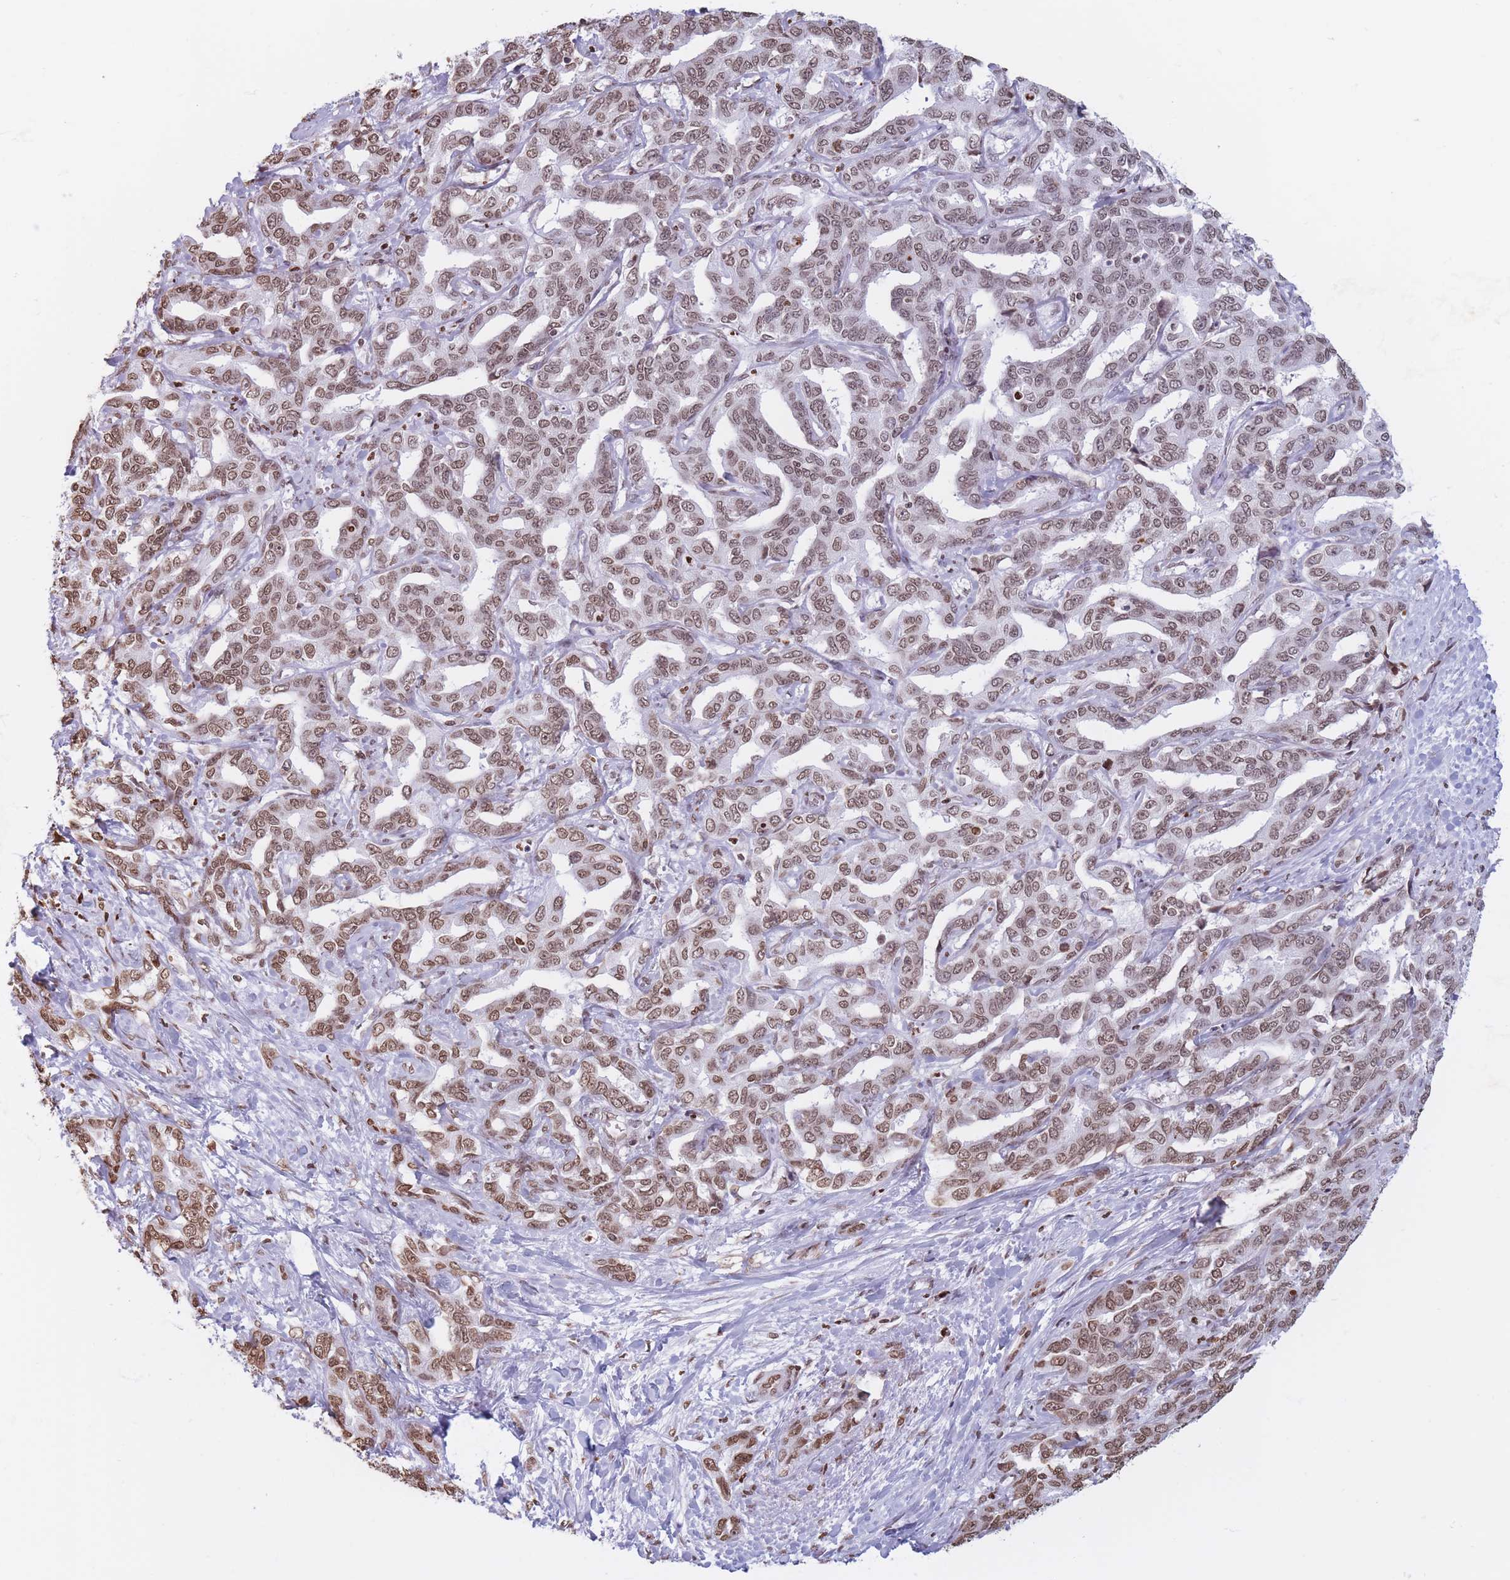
{"staining": {"intensity": "moderate", "quantity": ">75%", "location": "nuclear"}, "tissue": "liver cancer", "cell_type": "Tumor cells", "image_type": "cancer", "snomed": [{"axis": "morphology", "description": "Cholangiocarcinoma"}, {"axis": "topography", "description": "Liver"}], "caption": "A high-resolution histopathology image shows IHC staining of liver cholangiocarcinoma, which exhibits moderate nuclear staining in about >75% of tumor cells. The staining was performed using DAB (3,3'-diaminobenzidine) to visualize the protein expression in brown, while the nuclei were stained in blue with hematoxylin (Magnification: 20x).", "gene": "RYK", "patient": {"sex": "male", "age": 59}}